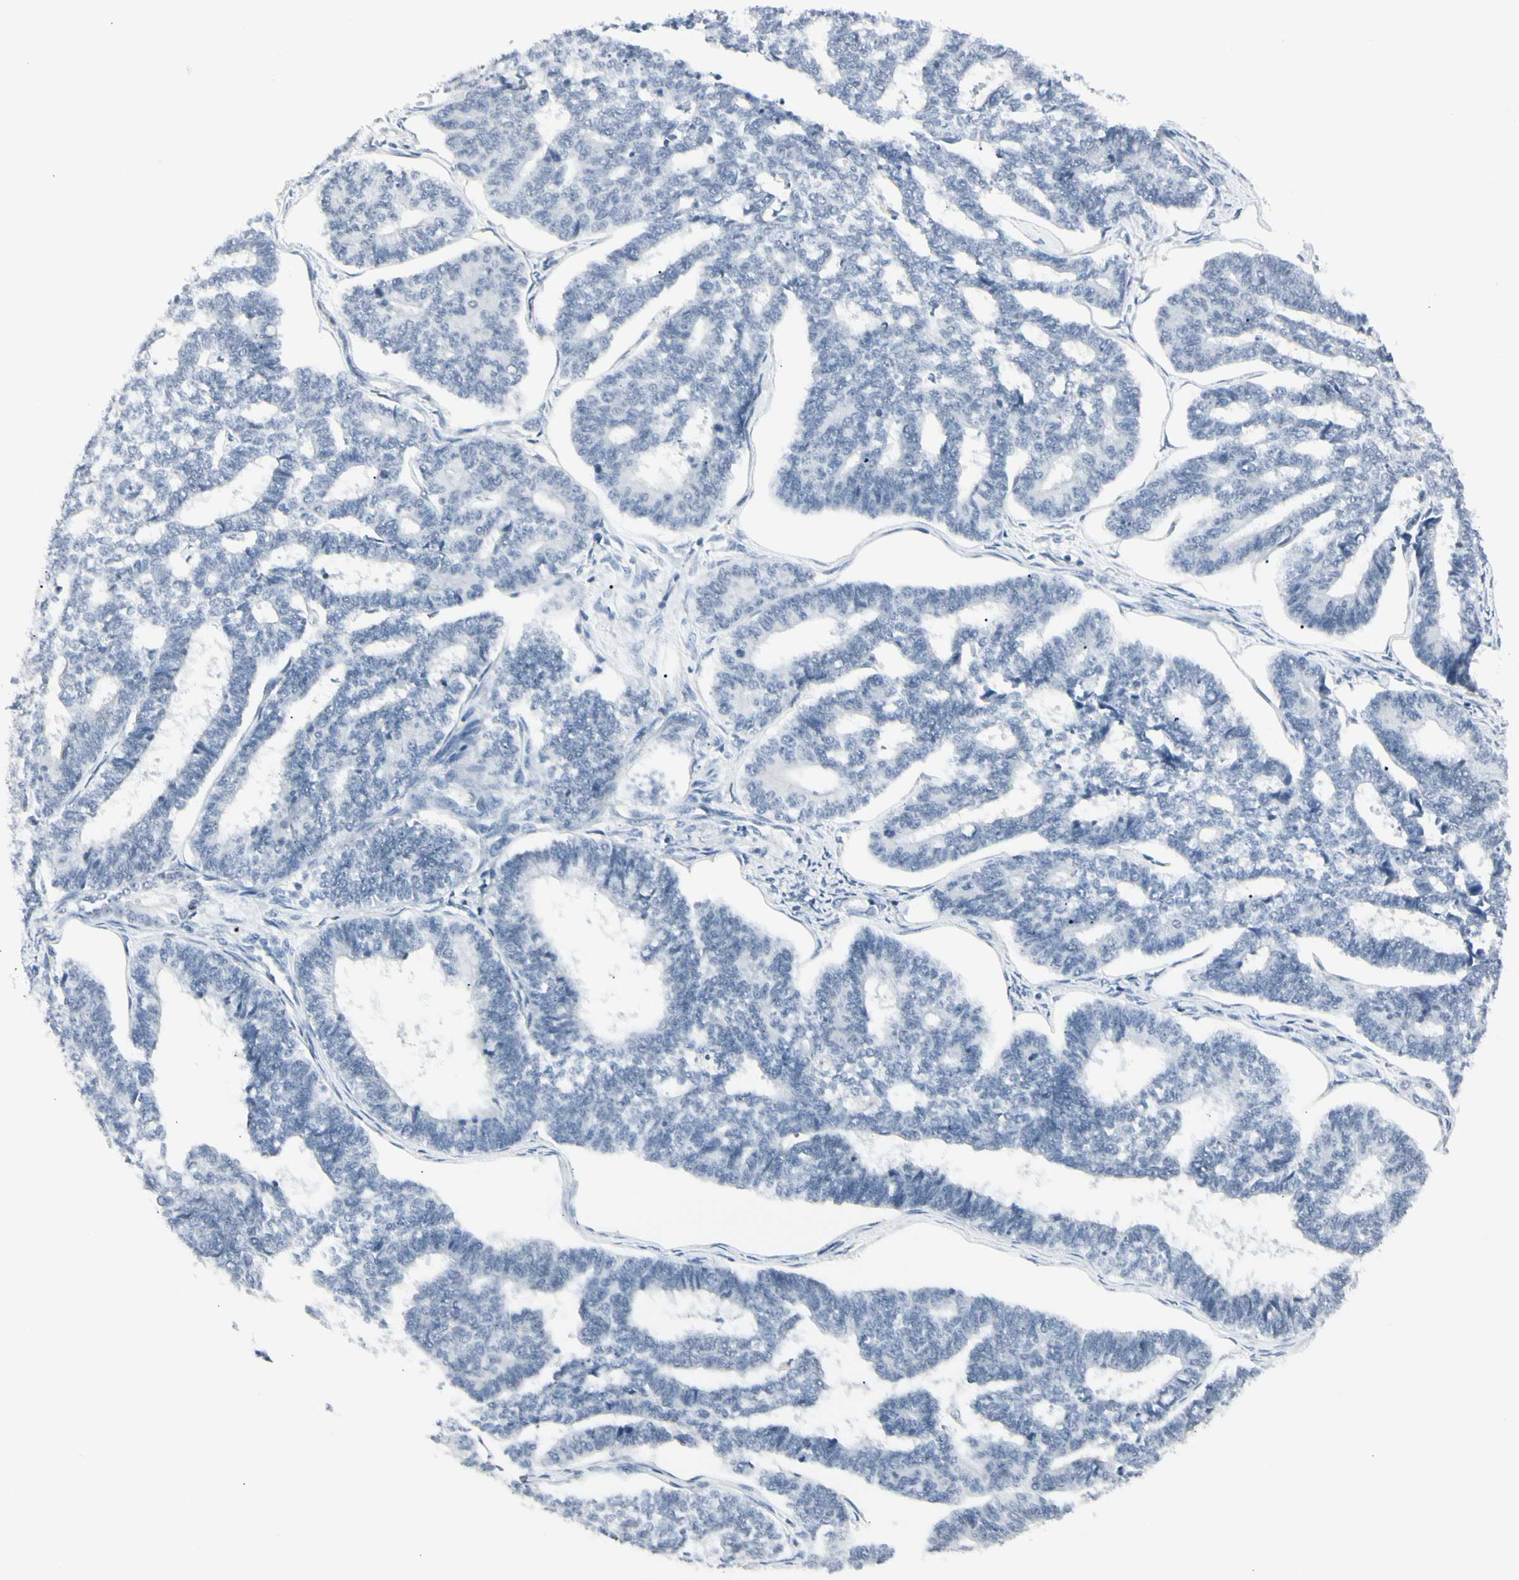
{"staining": {"intensity": "negative", "quantity": "none", "location": "none"}, "tissue": "endometrial cancer", "cell_type": "Tumor cells", "image_type": "cancer", "snomed": [{"axis": "morphology", "description": "Adenocarcinoma, NOS"}, {"axis": "topography", "description": "Endometrium"}], "caption": "Tumor cells are negative for protein expression in human endometrial adenocarcinoma.", "gene": "ZBTB7B", "patient": {"sex": "female", "age": 70}}